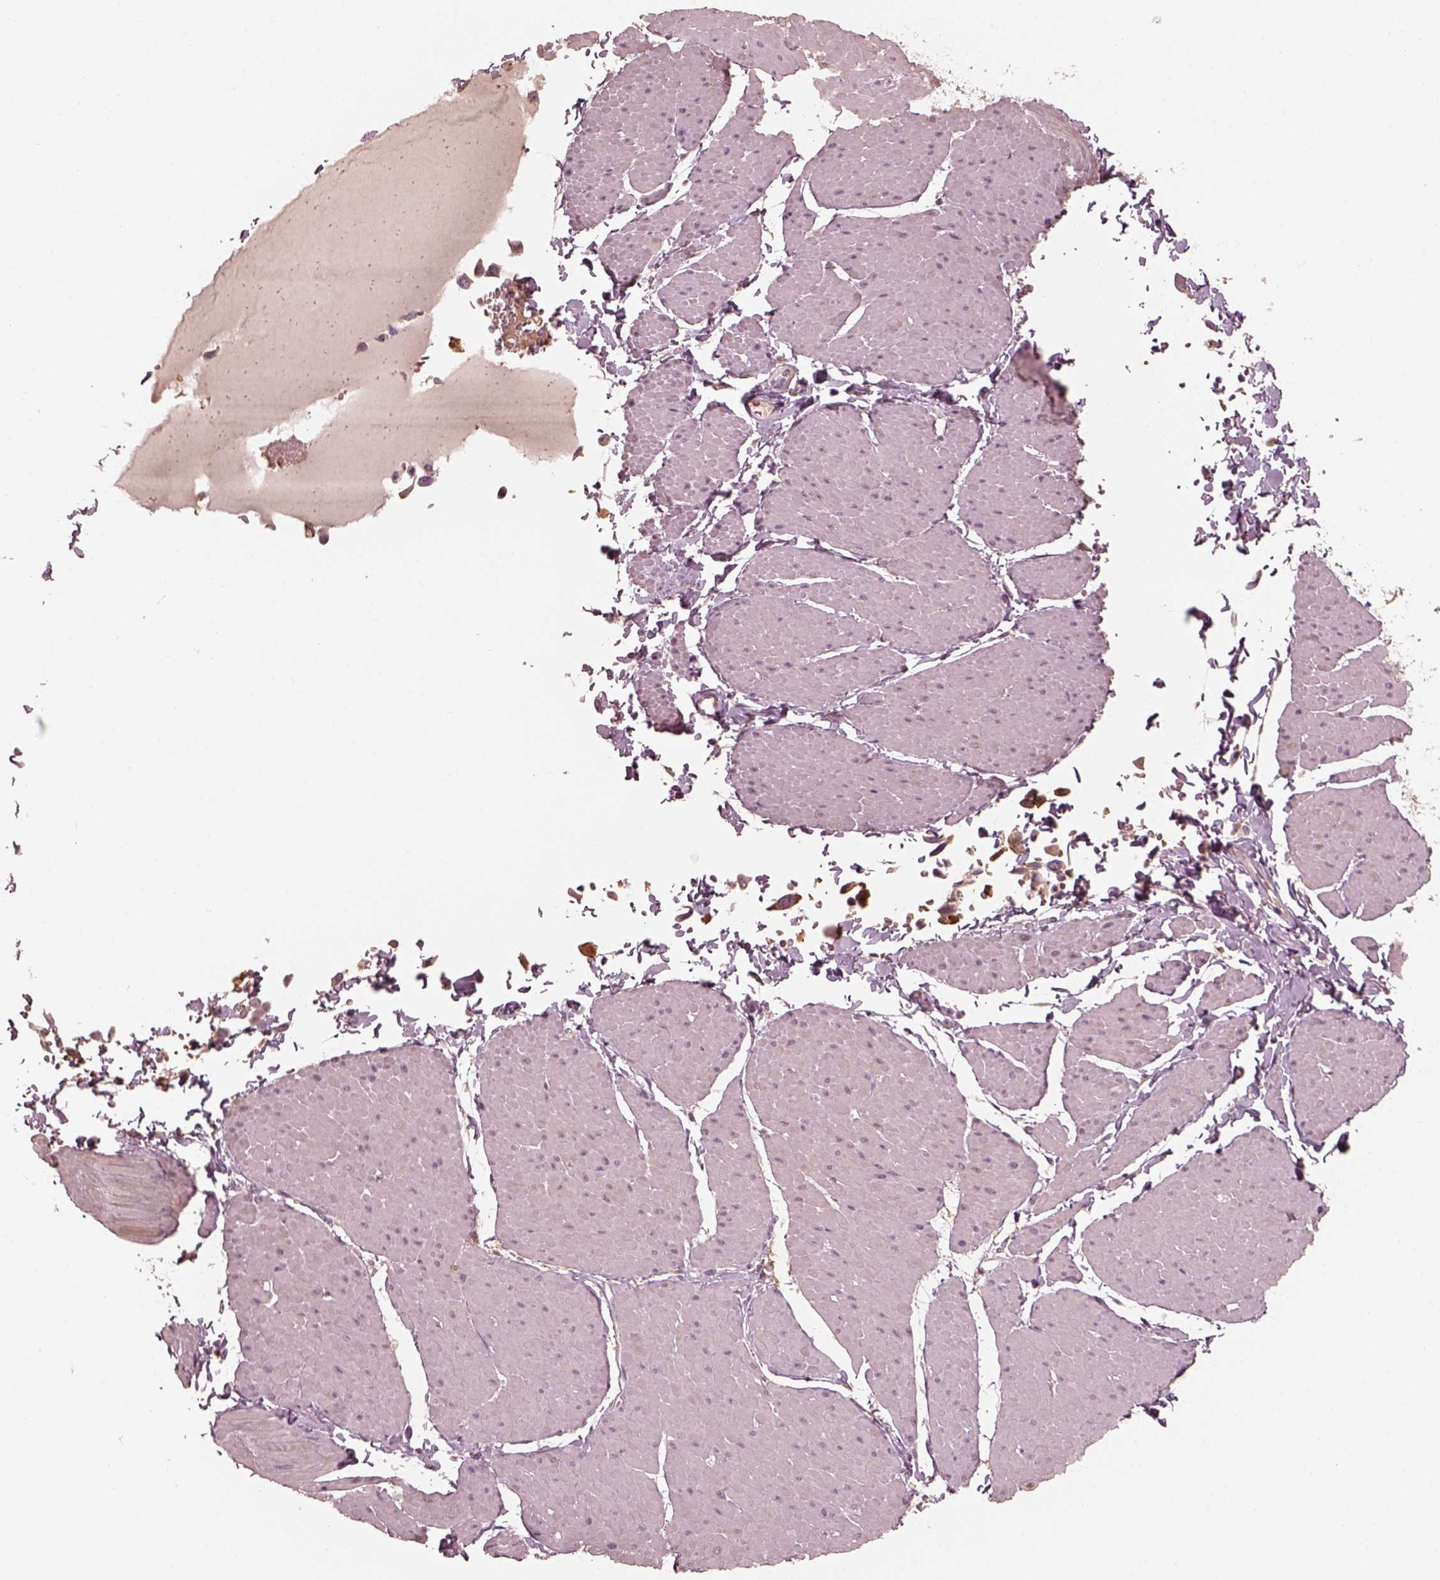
{"staining": {"intensity": "negative", "quantity": "none", "location": "none"}, "tissue": "adipose tissue", "cell_type": "Adipocytes", "image_type": "normal", "snomed": [{"axis": "morphology", "description": "Normal tissue, NOS"}, {"axis": "topography", "description": "Smooth muscle"}, {"axis": "topography", "description": "Peripheral nerve tissue"}], "caption": "Photomicrograph shows no protein expression in adipocytes of unremarkable adipose tissue. (Immunohistochemistry (ihc), brightfield microscopy, high magnification).", "gene": "IQCB1", "patient": {"sex": "male", "age": 58}}